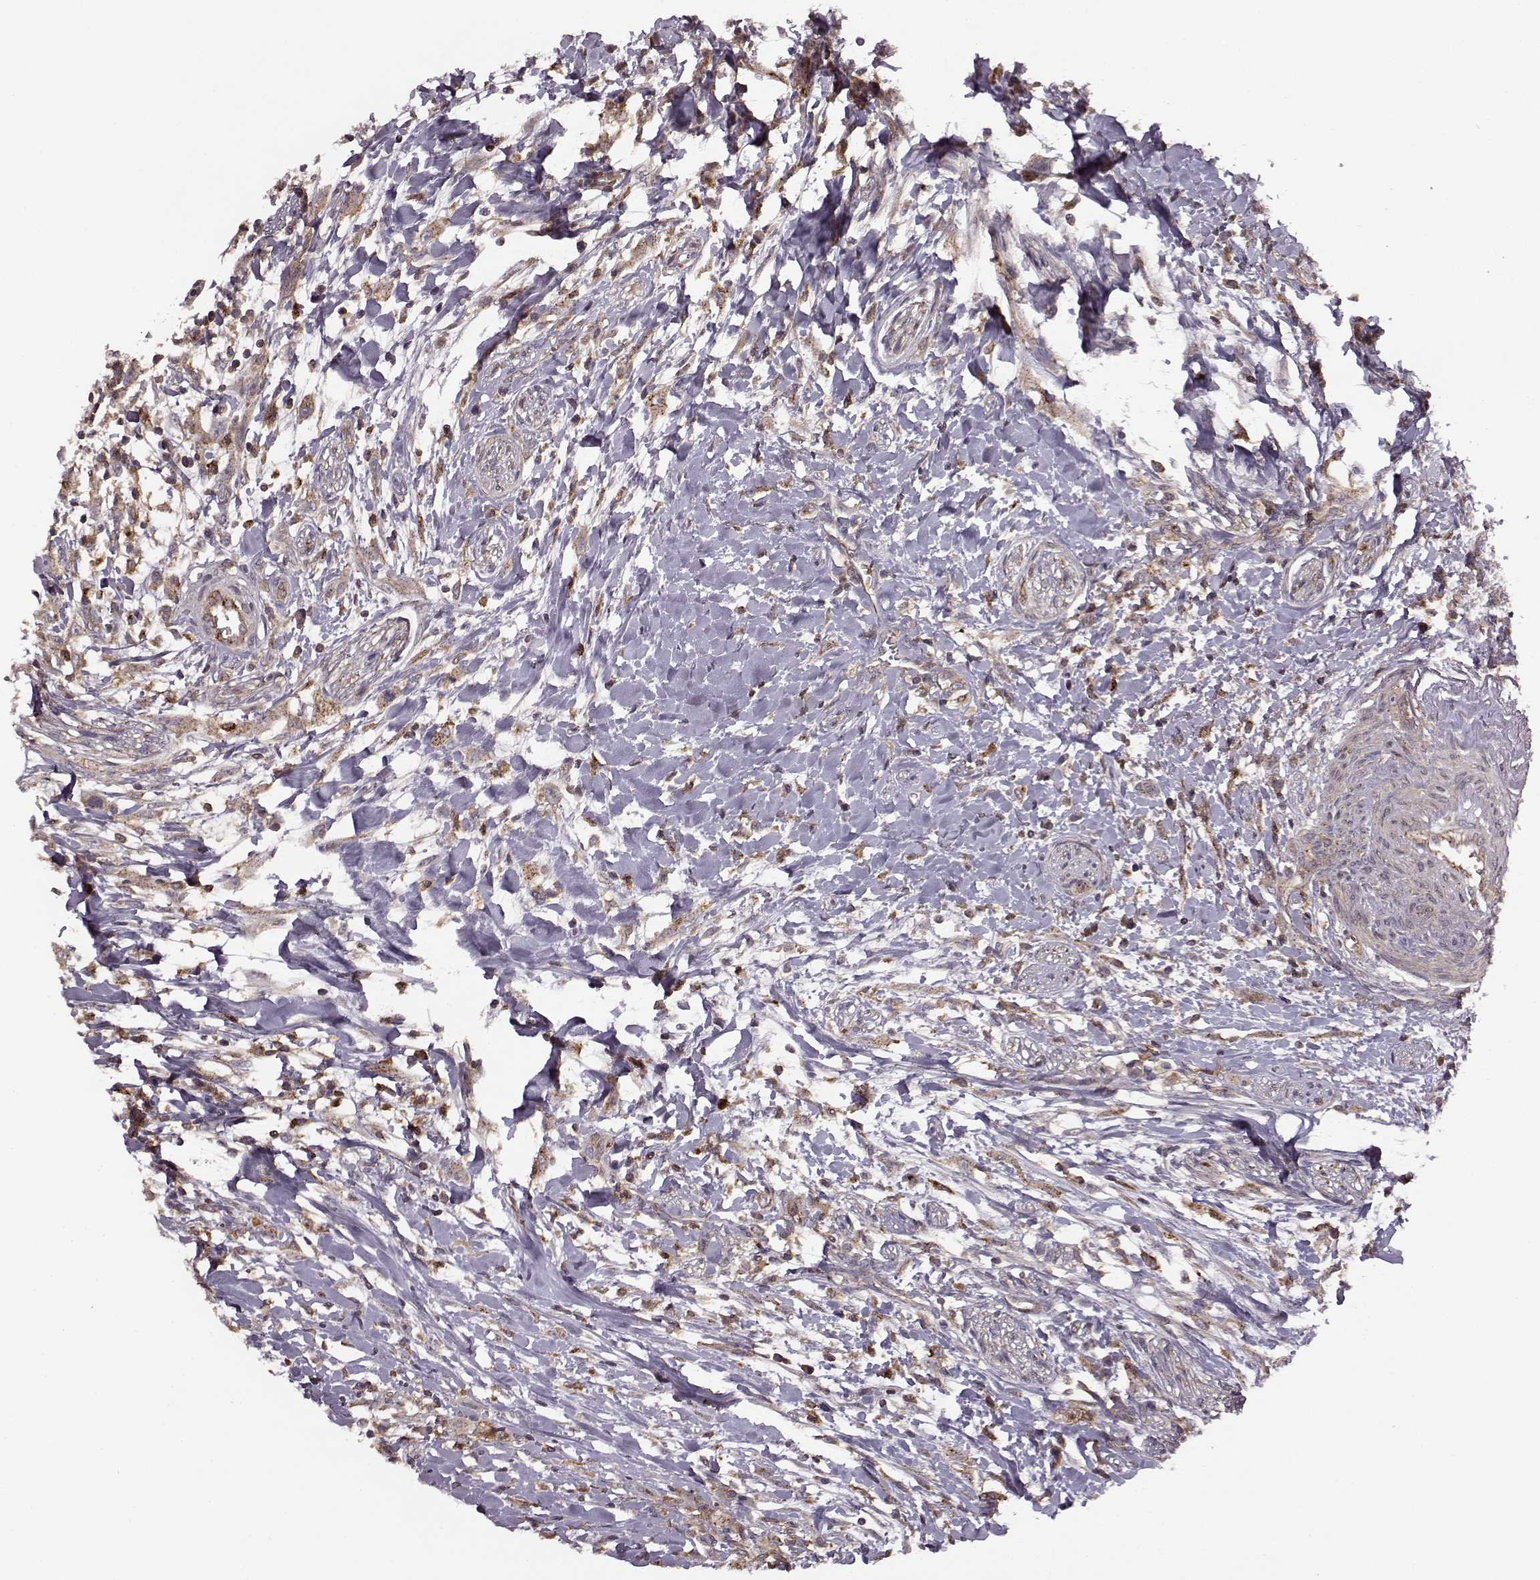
{"staining": {"intensity": "weak", "quantity": ">75%", "location": "cytoplasmic/membranous"}, "tissue": "head and neck cancer", "cell_type": "Tumor cells", "image_type": "cancer", "snomed": [{"axis": "morphology", "description": "Squamous cell carcinoma, NOS"}, {"axis": "morphology", "description": "Squamous cell carcinoma, metastatic, NOS"}, {"axis": "topography", "description": "Oral tissue"}, {"axis": "topography", "description": "Head-Neck"}], "caption": "The micrograph displays a brown stain indicating the presence of a protein in the cytoplasmic/membranous of tumor cells in head and neck cancer.", "gene": "IFRD2", "patient": {"sex": "female", "age": 85}}